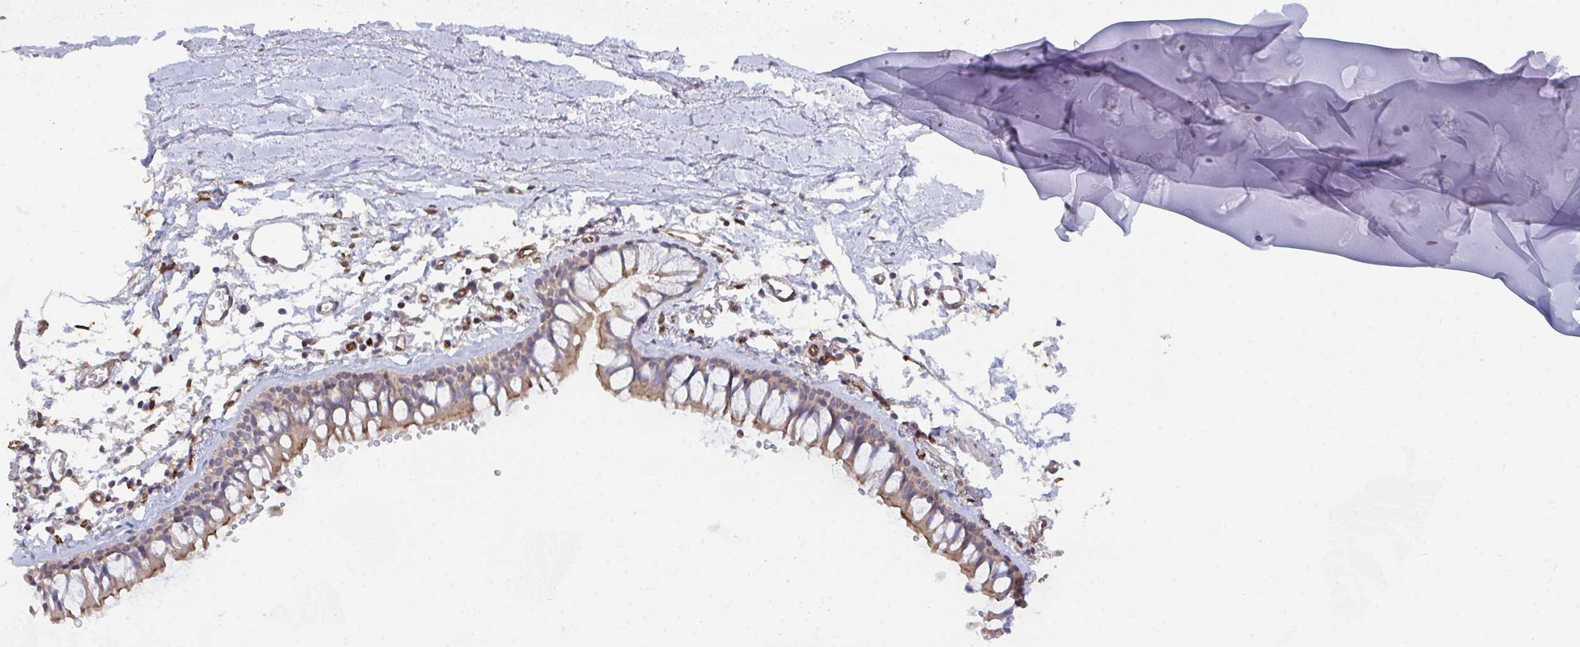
{"staining": {"intensity": "moderate", "quantity": ">75%", "location": "cytoplasmic/membranous"}, "tissue": "bronchus", "cell_type": "Respiratory epithelial cells", "image_type": "normal", "snomed": [{"axis": "morphology", "description": "Normal tissue, NOS"}, {"axis": "topography", "description": "Cartilage tissue"}, {"axis": "topography", "description": "Bronchus"}, {"axis": "topography", "description": "Peripheral nerve tissue"}], "caption": "IHC of unremarkable bronchus displays medium levels of moderate cytoplasmic/membranous expression in about >75% of respiratory epithelial cells.", "gene": "EIF1AD", "patient": {"sex": "female", "age": 59}}